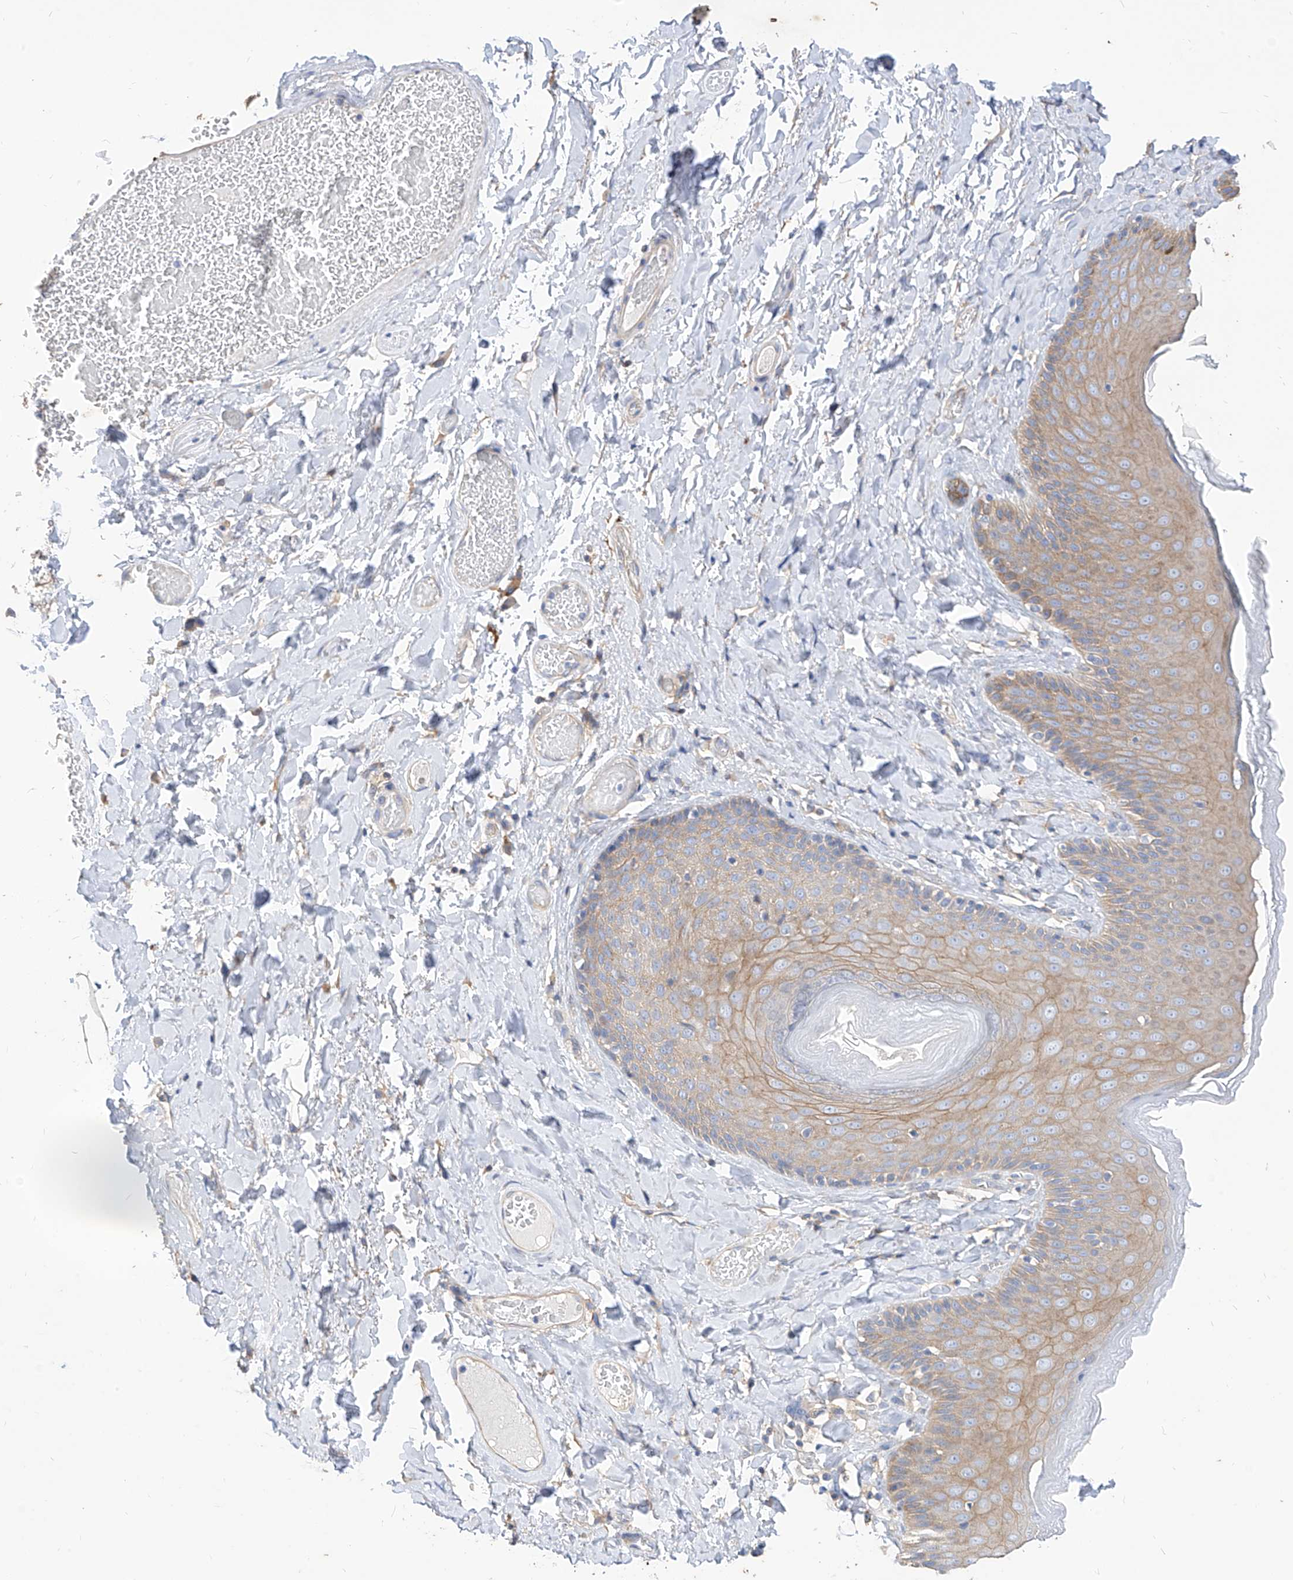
{"staining": {"intensity": "weak", "quantity": ">75%", "location": "cytoplasmic/membranous"}, "tissue": "skin", "cell_type": "Epidermal cells", "image_type": "normal", "snomed": [{"axis": "morphology", "description": "Normal tissue, NOS"}, {"axis": "topography", "description": "Anal"}], "caption": "This is a histology image of immunohistochemistry staining of benign skin, which shows weak staining in the cytoplasmic/membranous of epidermal cells.", "gene": "SCGB2A1", "patient": {"sex": "male", "age": 69}}